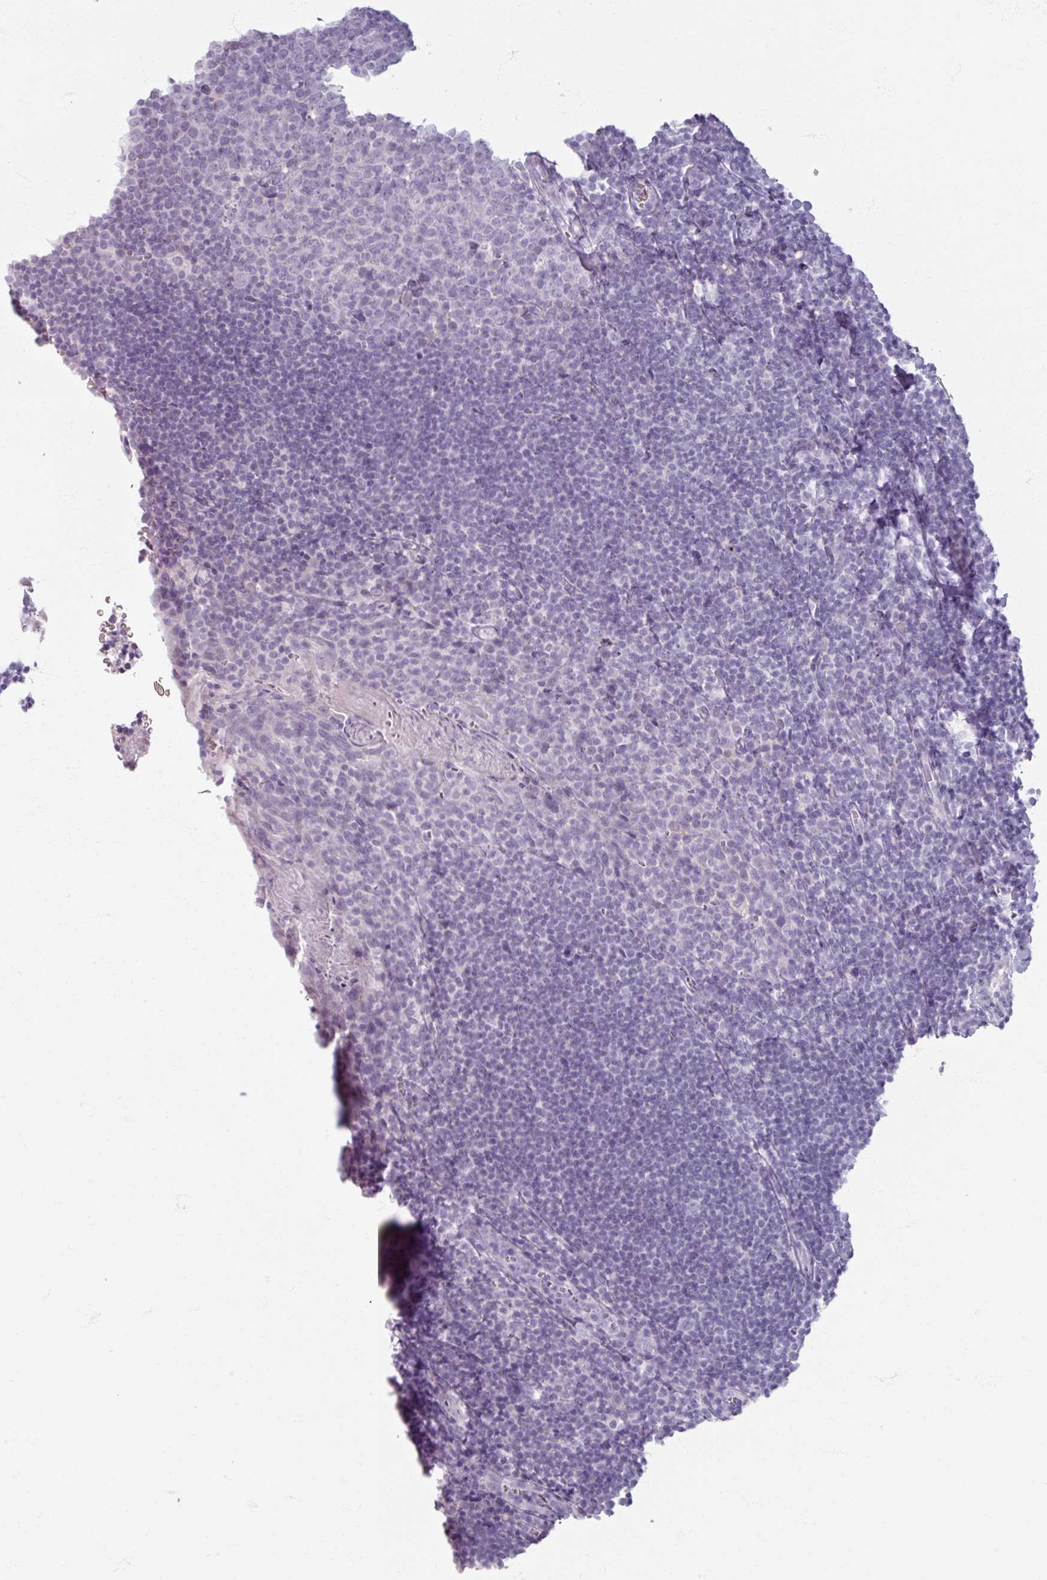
{"staining": {"intensity": "negative", "quantity": "none", "location": "none"}, "tissue": "tonsil", "cell_type": "Germinal center cells", "image_type": "normal", "snomed": [{"axis": "morphology", "description": "Normal tissue, NOS"}, {"axis": "topography", "description": "Tonsil"}], "caption": "This is a micrograph of immunohistochemistry (IHC) staining of normal tonsil, which shows no staining in germinal center cells.", "gene": "TG", "patient": {"sex": "male", "age": 27}}